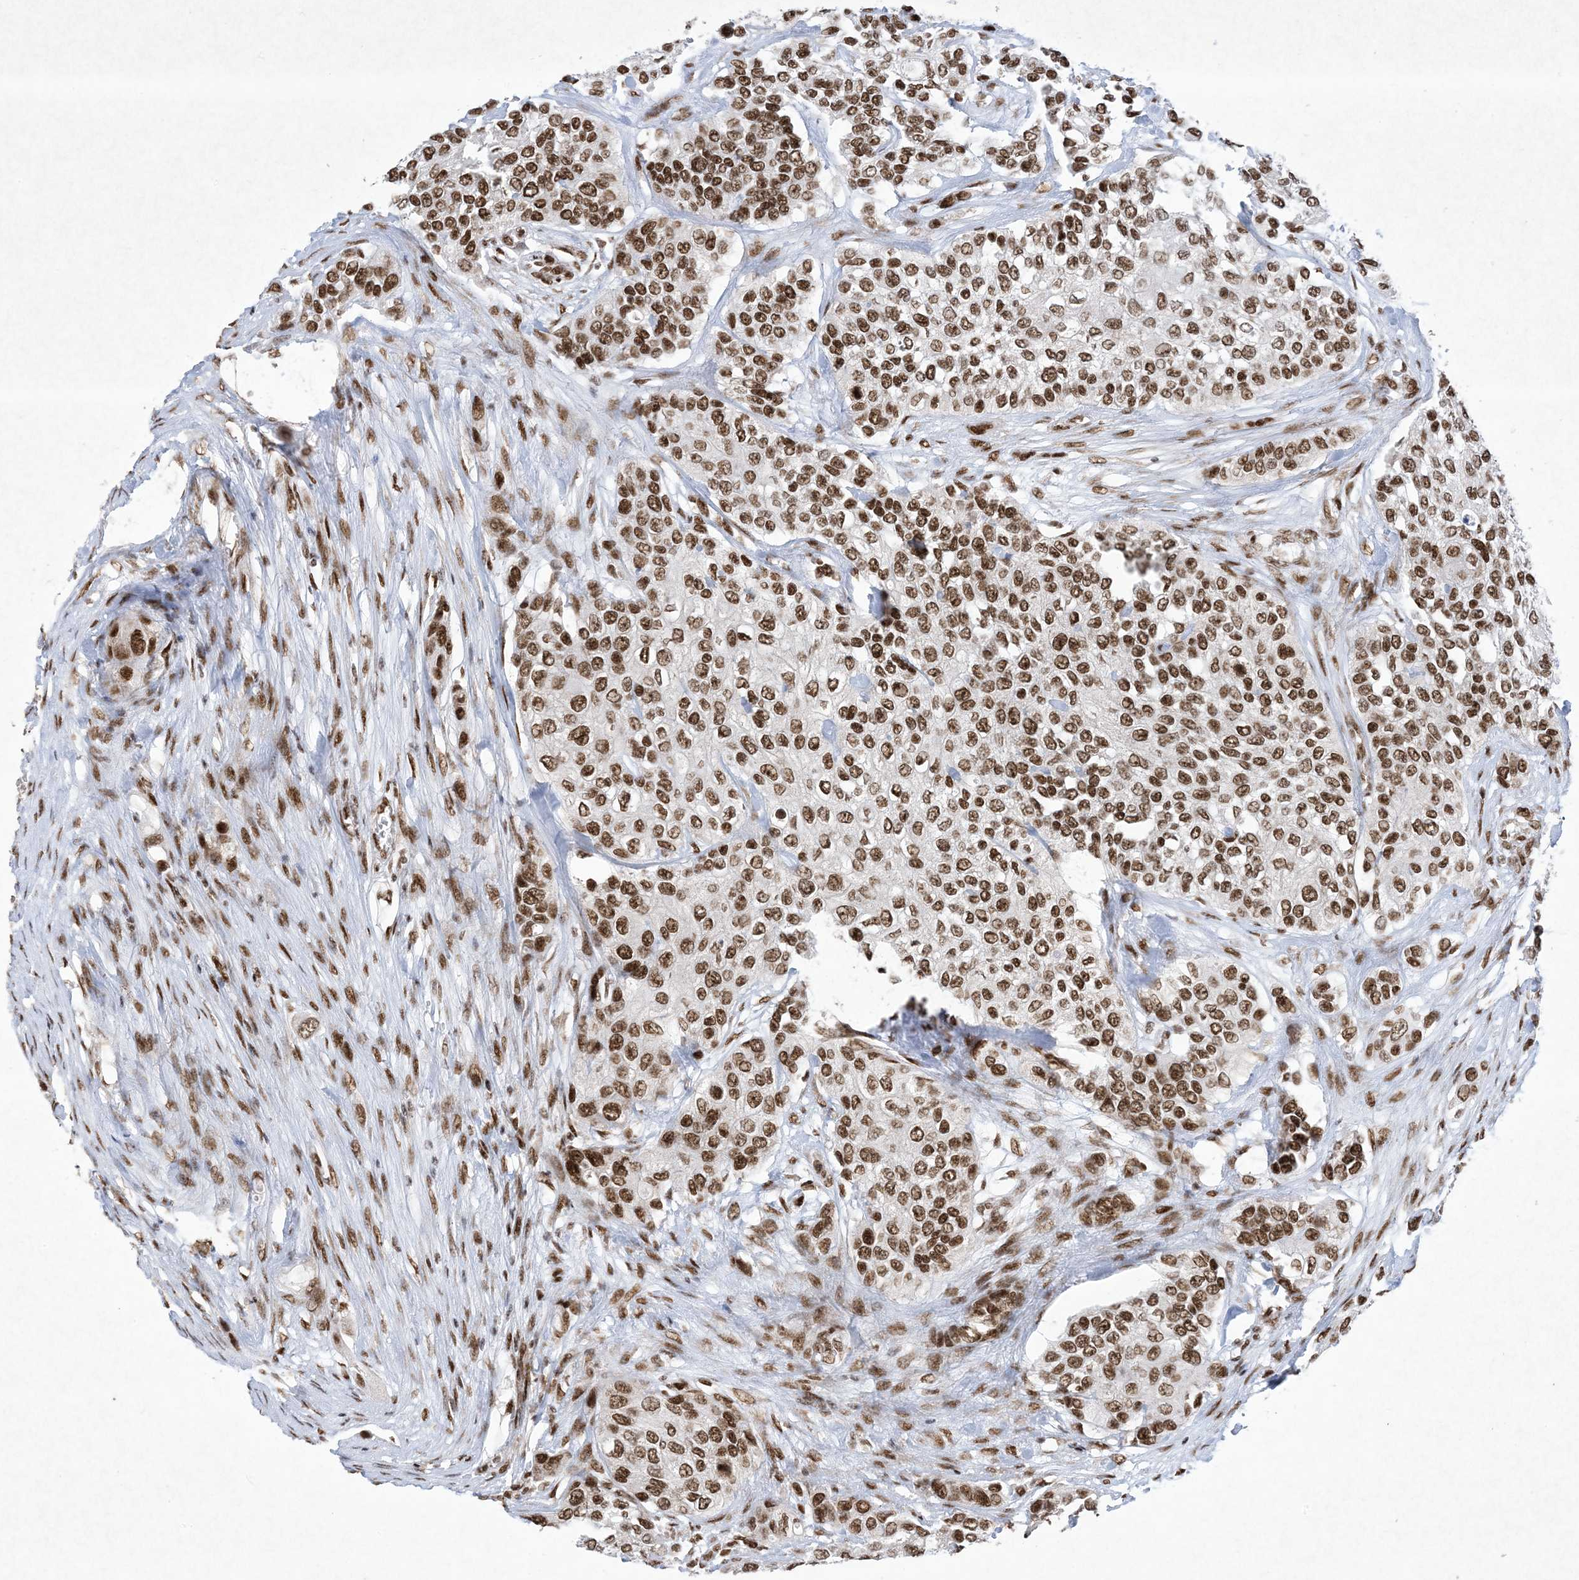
{"staining": {"intensity": "strong", "quantity": ">75%", "location": "nuclear"}, "tissue": "urothelial cancer", "cell_type": "Tumor cells", "image_type": "cancer", "snomed": [{"axis": "morphology", "description": "Urothelial carcinoma, High grade"}, {"axis": "topography", "description": "Urinary bladder"}], "caption": "The immunohistochemical stain labels strong nuclear staining in tumor cells of urothelial cancer tissue.", "gene": "PKNOX2", "patient": {"sex": "female", "age": 56}}